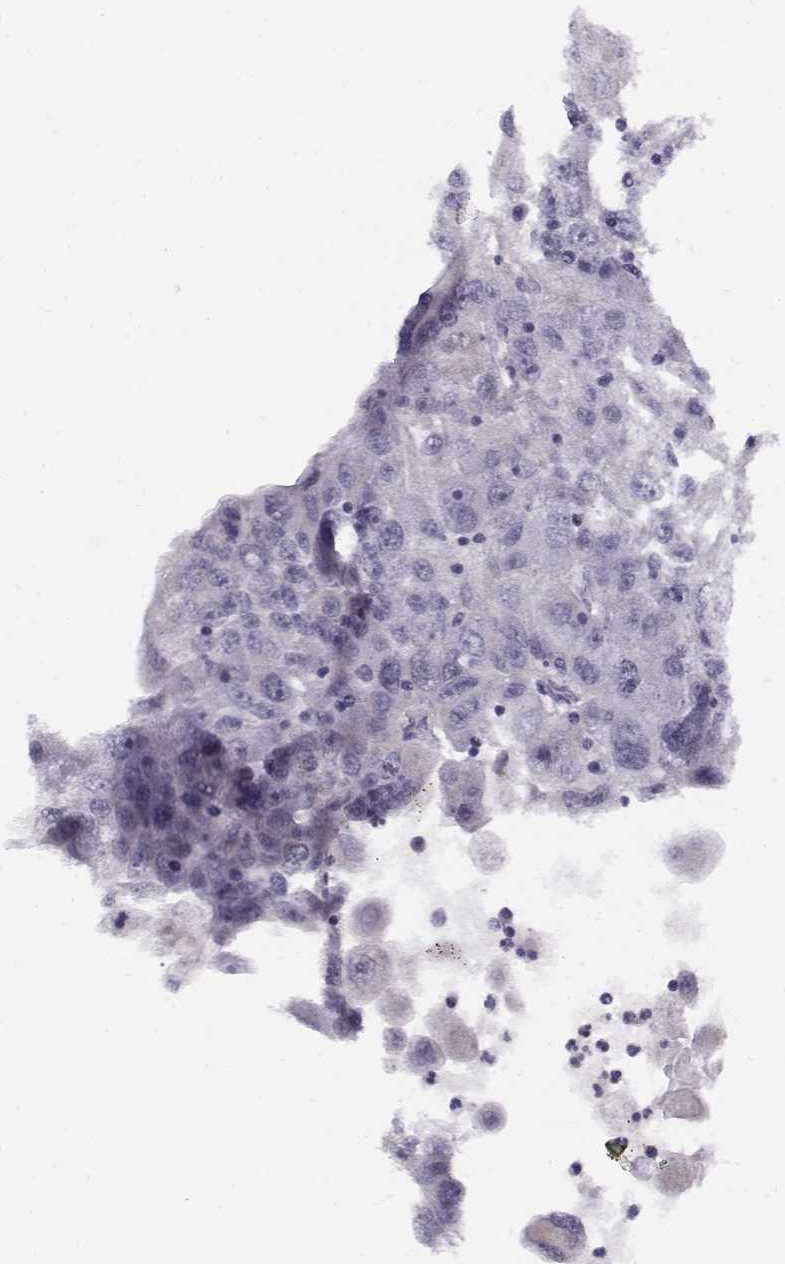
{"staining": {"intensity": "negative", "quantity": "none", "location": "none"}, "tissue": "stomach cancer", "cell_type": "Tumor cells", "image_type": "cancer", "snomed": [{"axis": "morphology", "description": "Adenocarcinoma, NOS"}, {"axis": "topography", "description": "Stomach"}], "caption": "Tumor cells are negative for protein expression in human stomach cancer (adenocarcinoma).", "gene": "DDX25", "patient": {"sex": "male", "age": 56}}